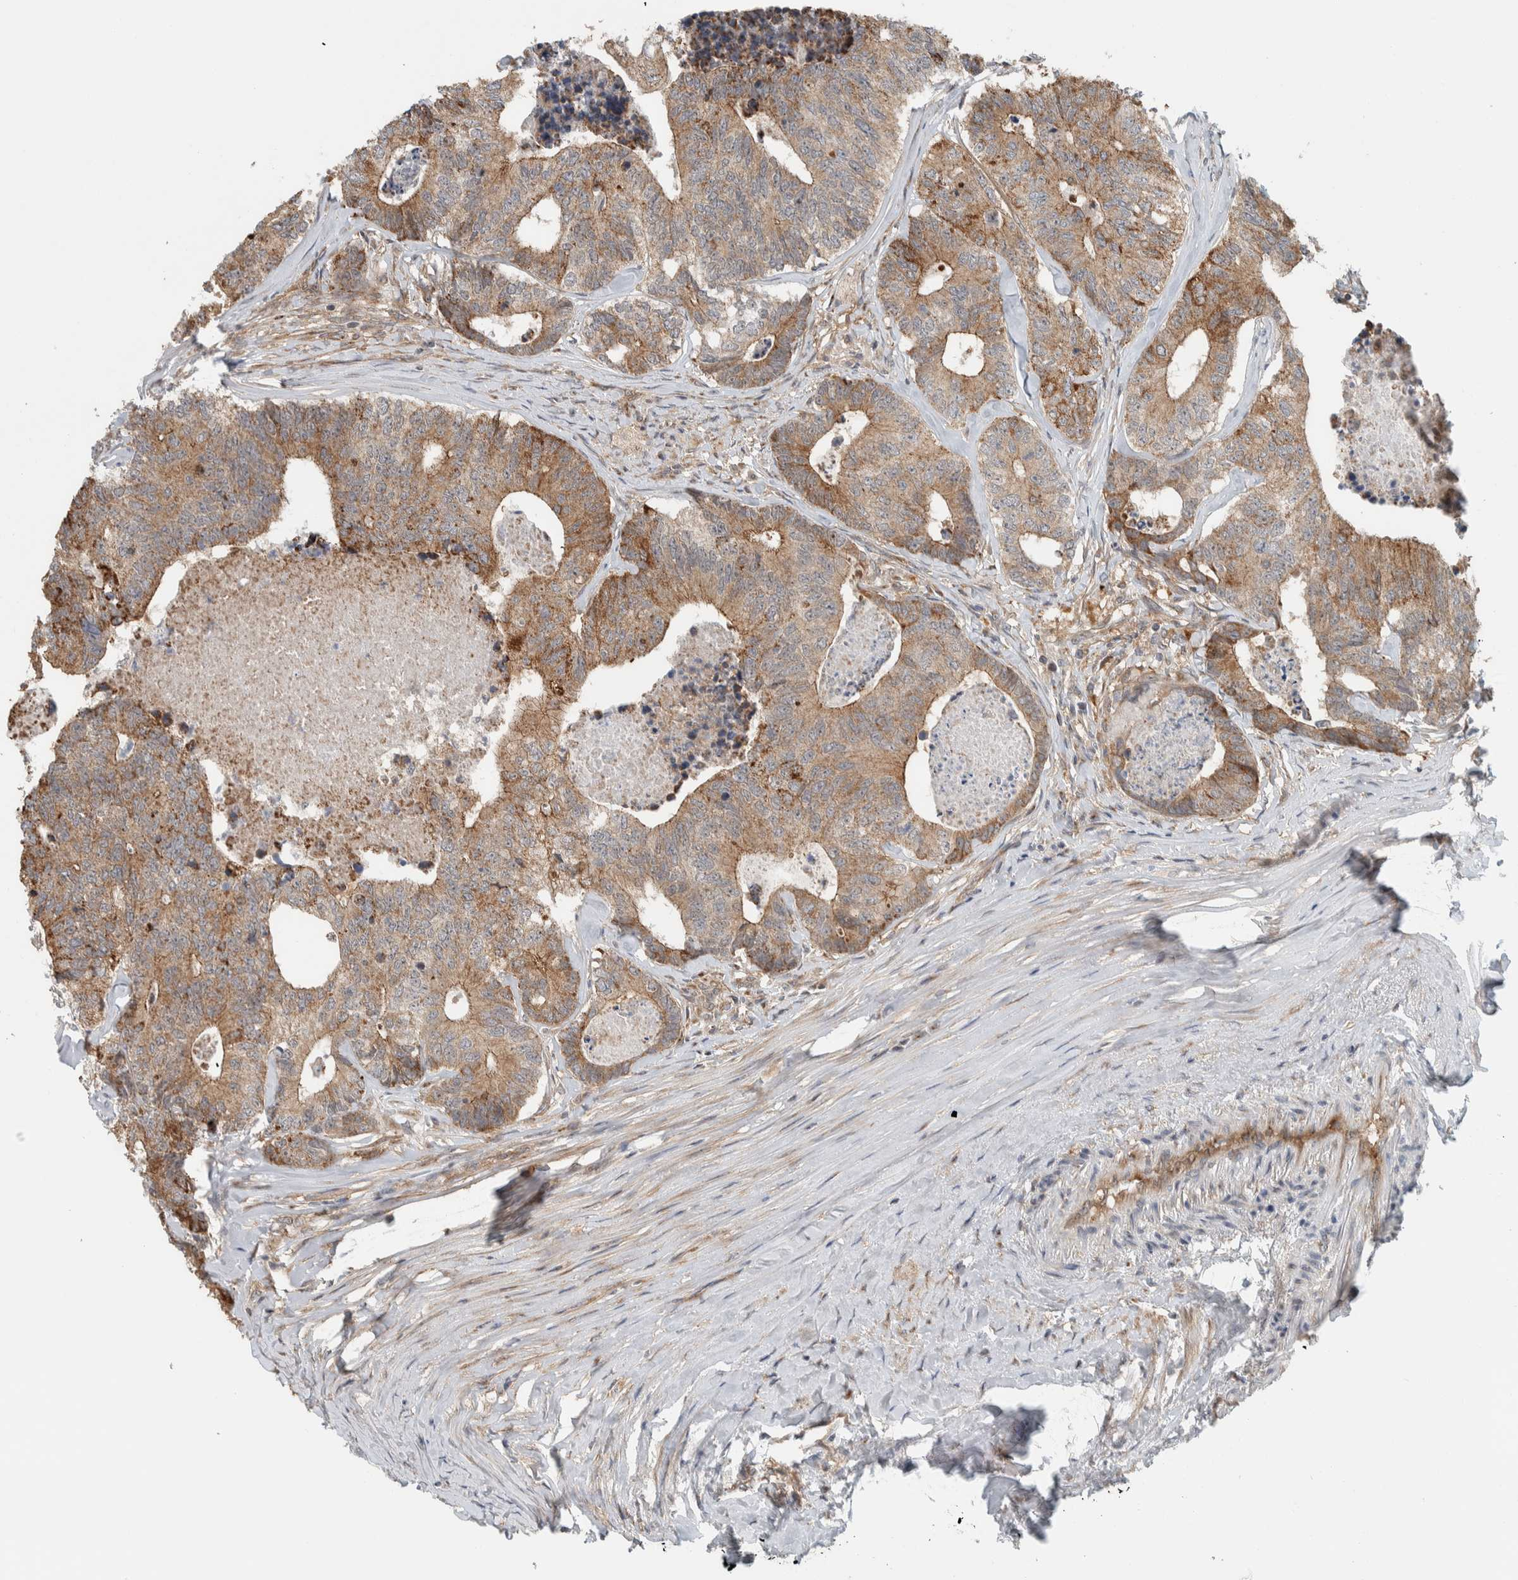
{"staining": {"intensity": "moderate", "quantity": ">75%", "location": "cytoplasmic/membranous"}, "tissue": "colorectal cancer", "cell_type": "Tumor cells", "image_type": "cancer", "snomed": [{"axis": "morphology", "description": "Adenocarcinoma, NOS"}, {"axis": "topography", "description": "Colon"}], "caption": "Moderate cytoplasmic/membranous positivity for a protein is appreciated in approximately >75% of tumor cells of colorectal cancer (adenocarcinoma) using immunohistochemistry.", "gene": "RERE", "patient": {"sex": "female", "age": 67}}